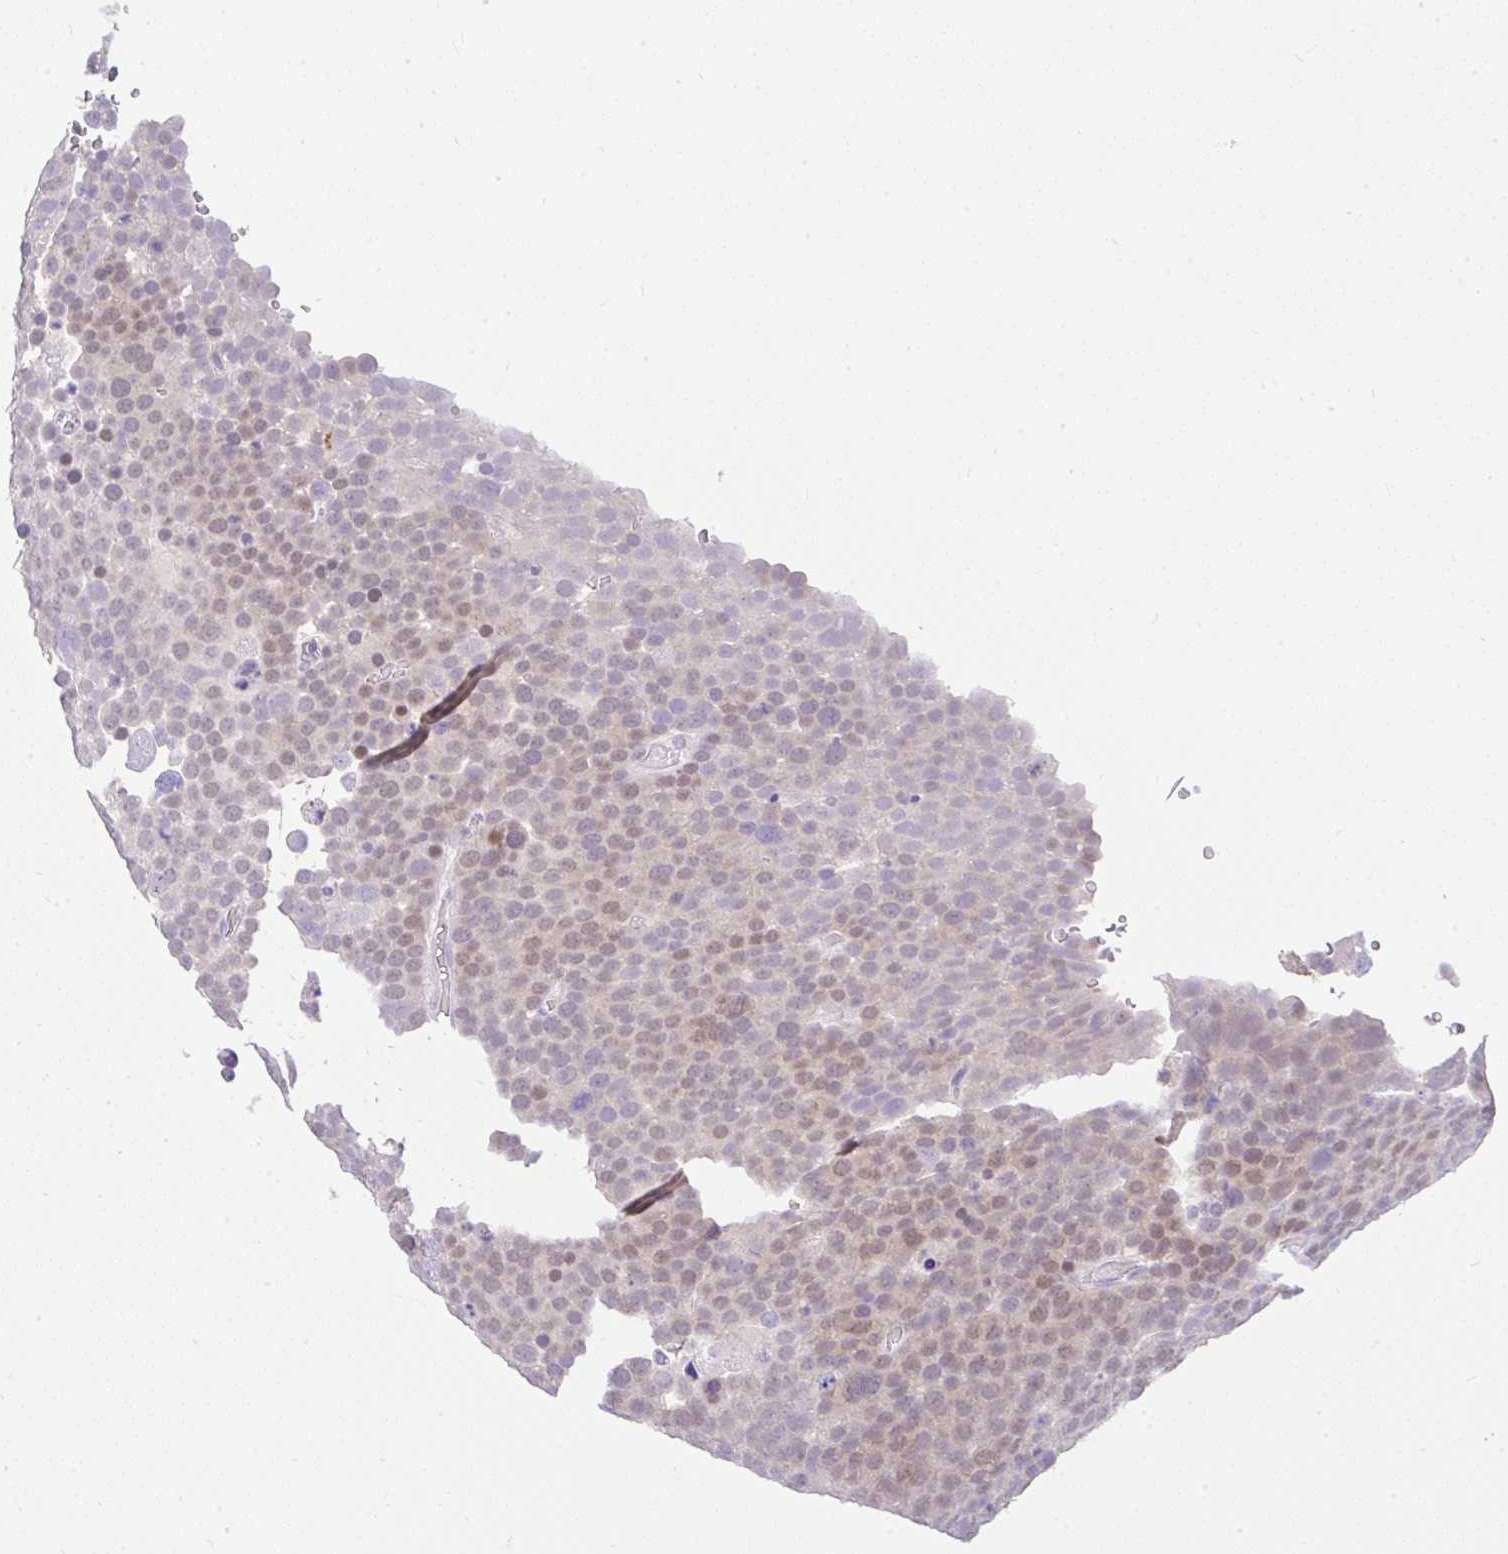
{"staining": {"intensity": "weak", "quantity": "25%-75%", "location": "nuclear"}, "tissue": "testis cancer", "cell_type": "Tumor cells", "image_type": "cancer", "snomed": [{"axis": "morphology", "description": "Seminoma, NOS"}, {"axis": "topography", "description": "Testis"}], "caption": "A brown stain highlights weak nuclear positivity of a protein in testis cancer tumor cells.", "gene": "CTU1", "patient": {"sex": "male", "age": 71}}